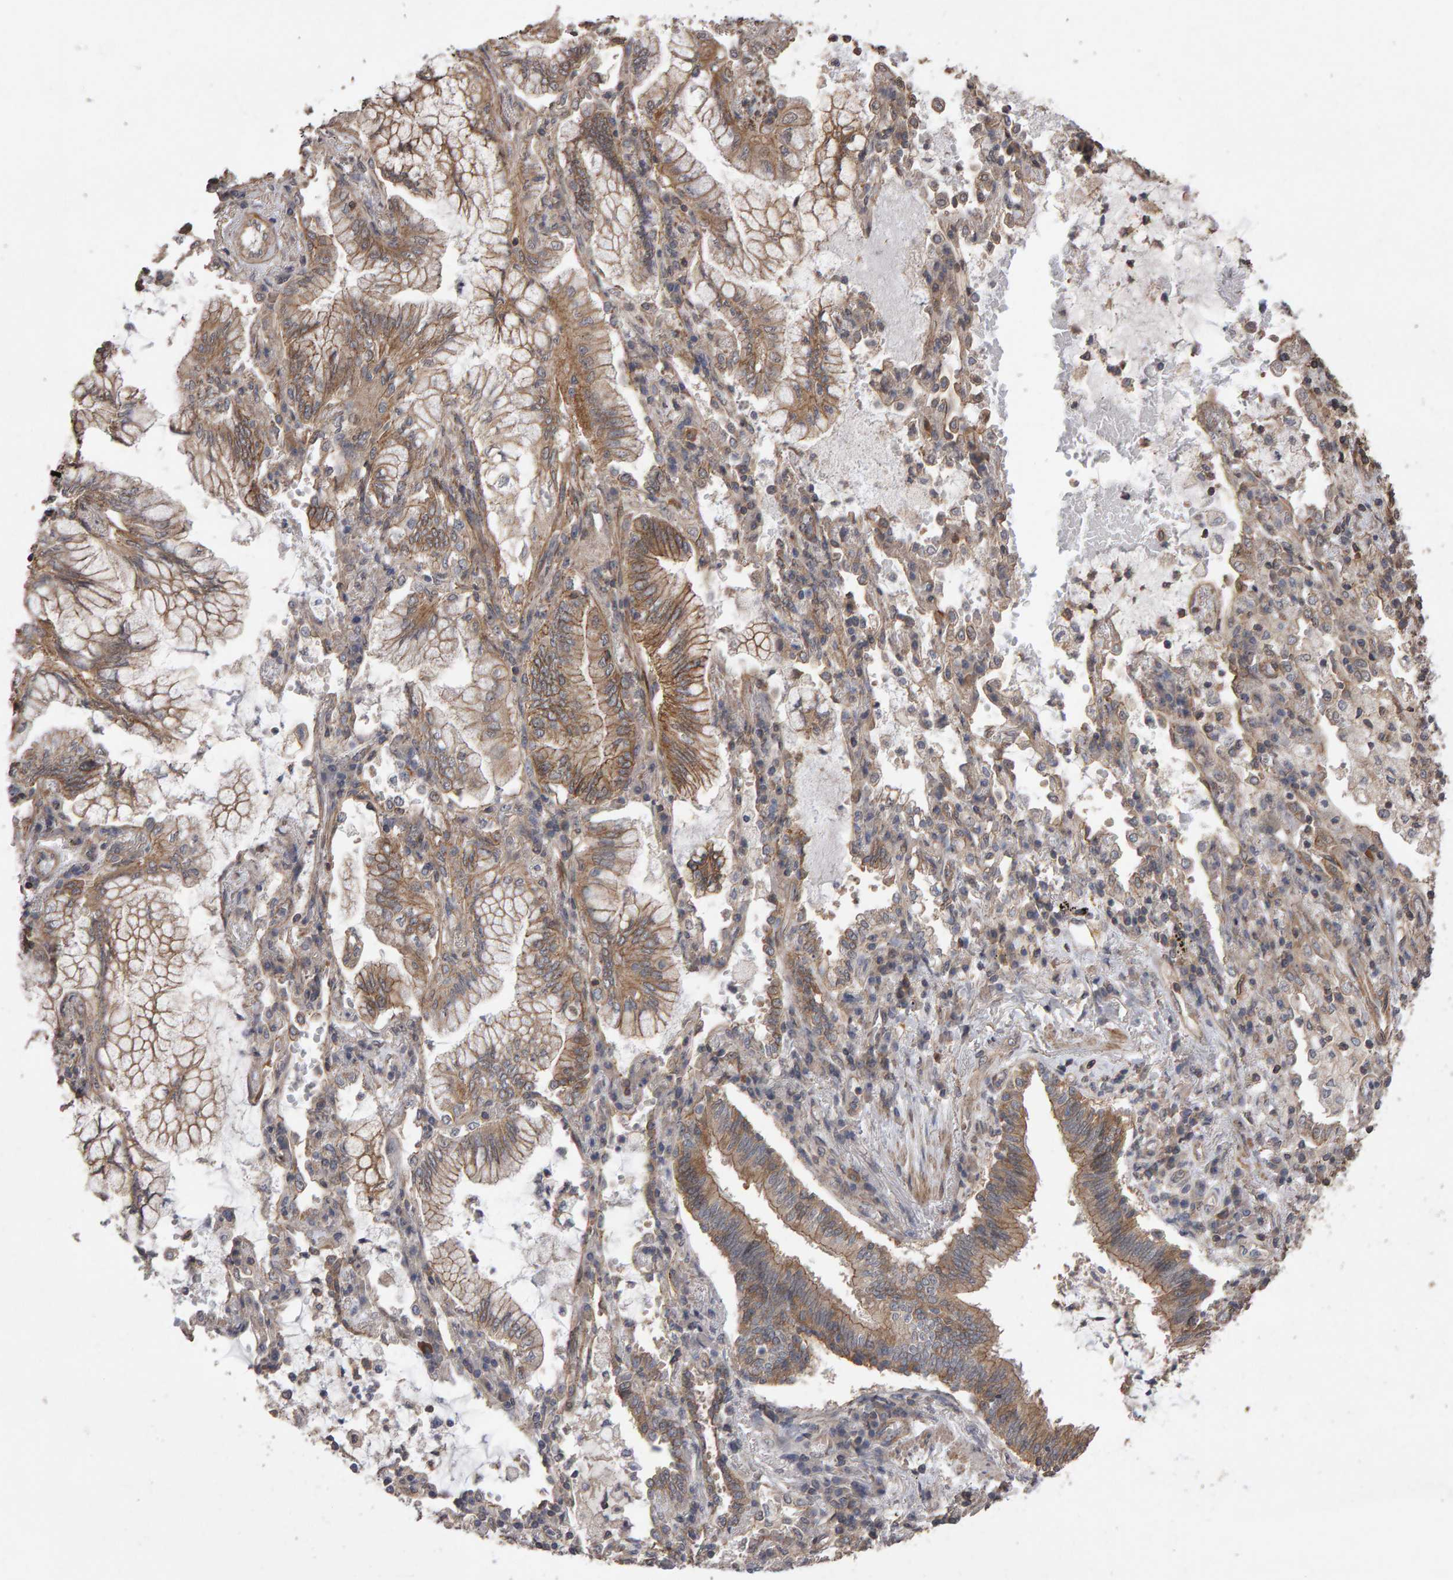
{"staining": {"intensity": "moderate", "quantity": ">75%", "location": "cytoplasmic/membranous"}, "tissue": "lung cancer", "cell_type": "Tumor cells", "image_type": "cancer", "snomed": [{"axis": "morphology", "description": "Adenocarcinoma, NOS"}, {"axis": "topography", "description": "Lung"}], "caption": "High-magnification brightfield microscopy of lung cancer (adenocarcinoma) stained with DAB (3,3'-diaminobenzidine) (brown) and counterstained with hematoxylin (blue). tumor cells exhibit moderate cytoplasmic/membranous expression is seen in about>75% of cells.", "gene": "SCRIB", "patient": {"sex": "female", "age": 70}}